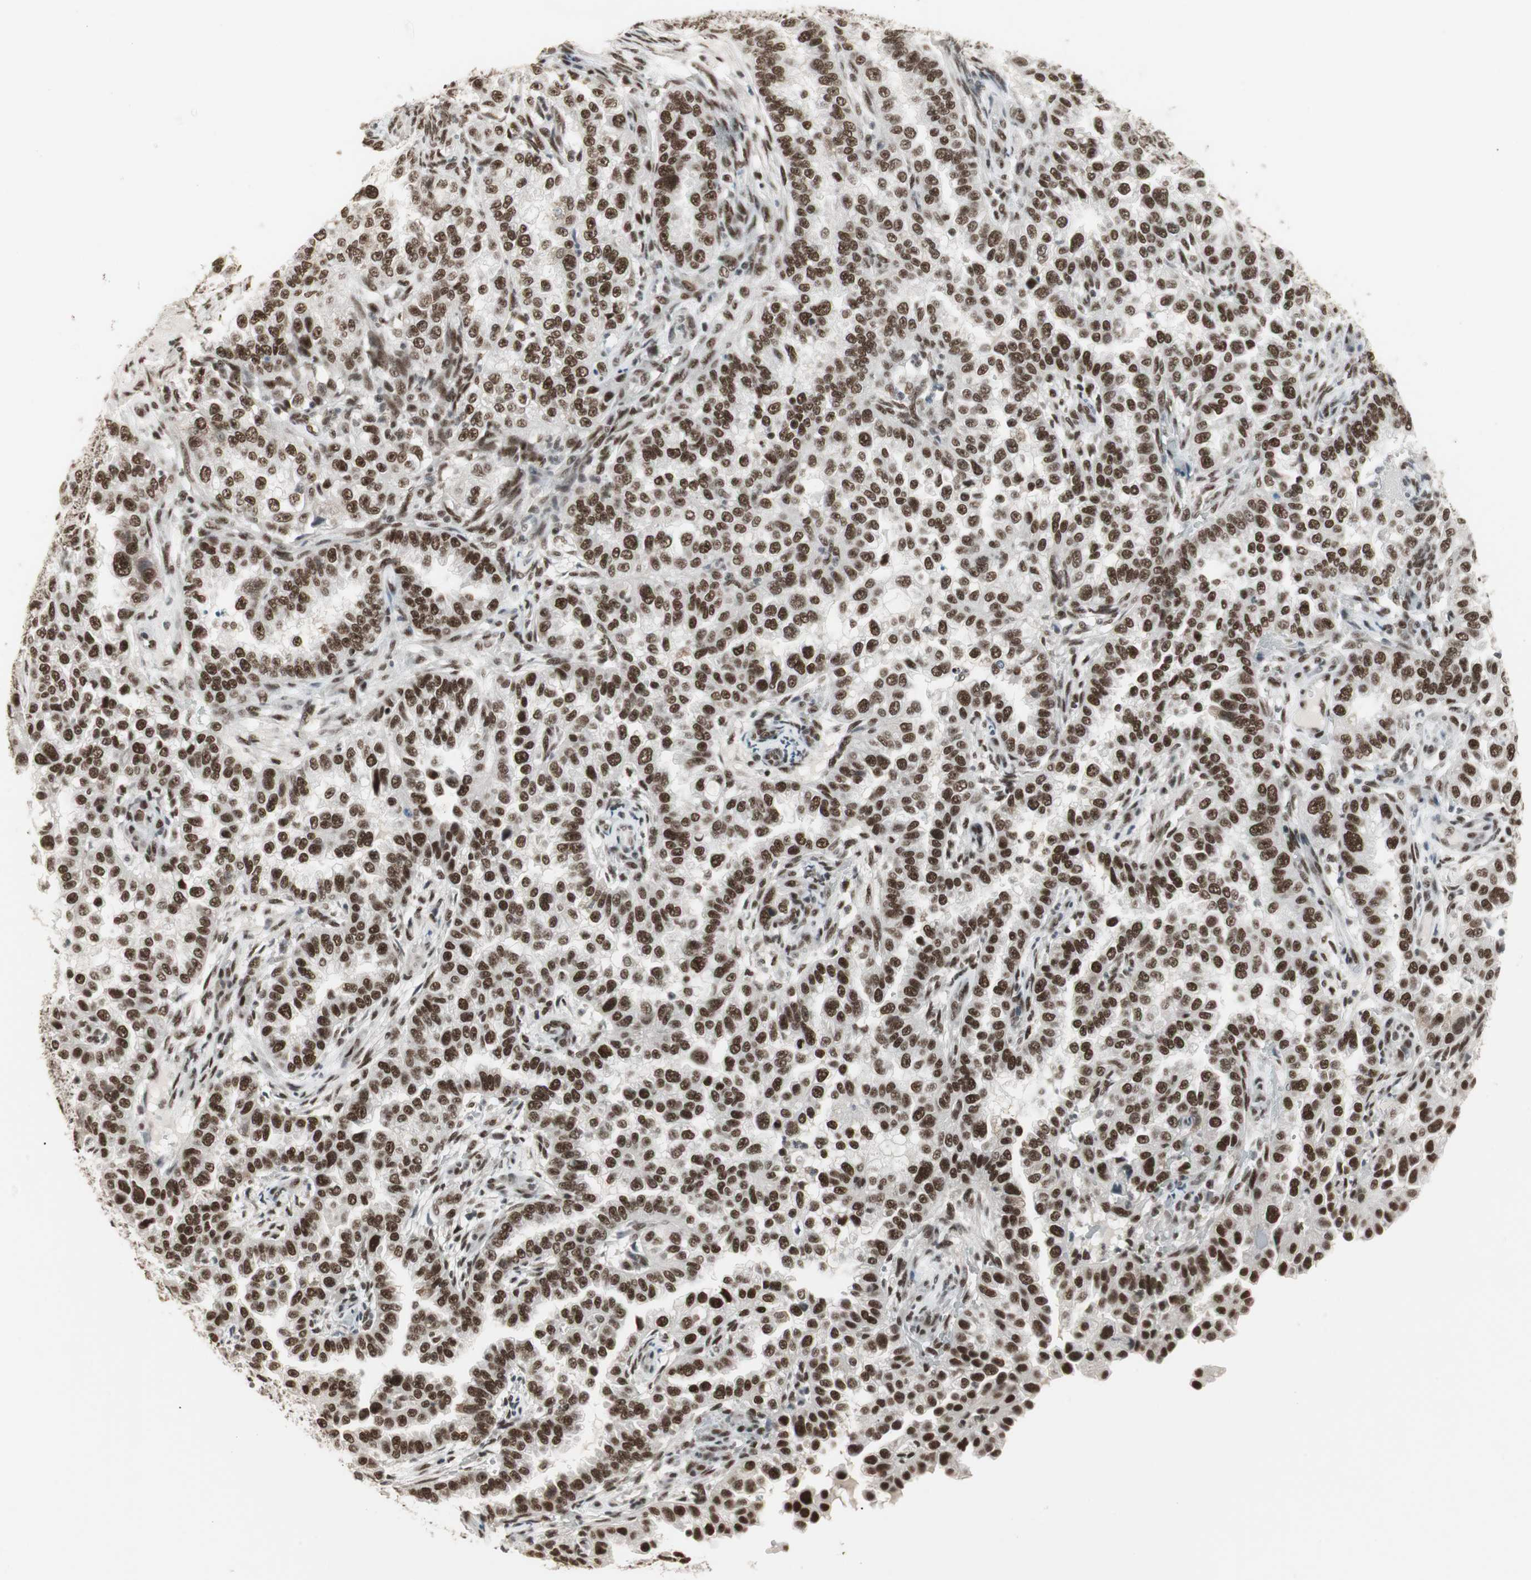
{"staining": {"intensity": "strong", "quantity": ">75%", "location": "nuclear"}, "tissue": "endometrial cancer", "cell_type": "Tumor cells", "image_type": "cancer", "snomed": [{"axis": "morphology", "description": "Adenocarcinoma, NOS"}, {"axis": "topography", "description": "Endometrium"}], "caption": "This histopathology image demonstrates IHC staining of human endometrial cancer (adenocarcinoma), with high strong nuclear positivity in approximately >75% of tumor cells.", "gene": "RTF1", "patient": {"sex": "female", "age": 85}}